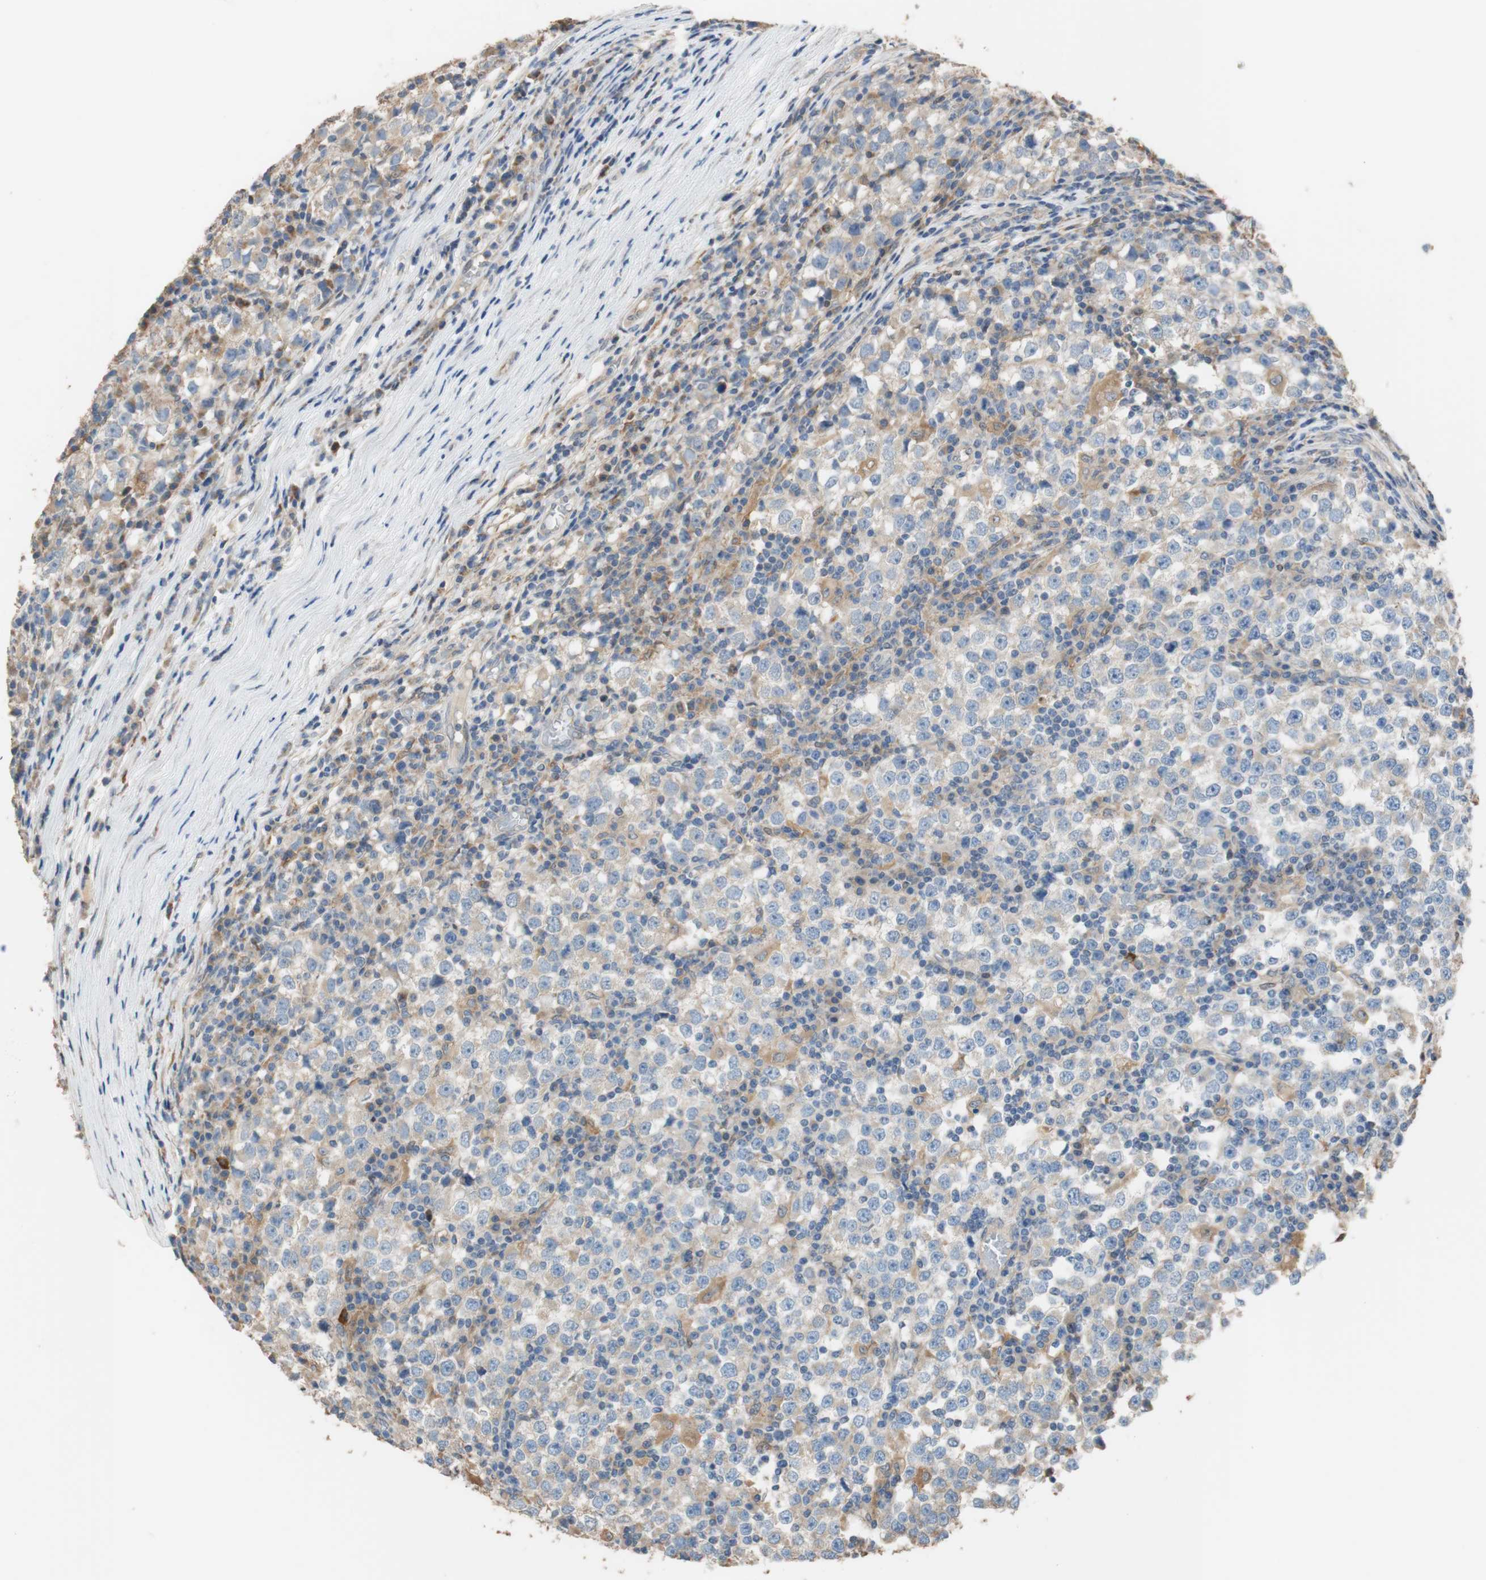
{"staining": {"intensity": "moderate", "quantity": "25%-75%", "location": "cytoplasmic/membranous"}, "tissue": "testis cancer", "cell_type": "Tumor cells", "image_type": "cancer", "snomed": [{"axis": "morphology", "description": "Seminoma, NOS"}, {"axis": "topography", "description": "Testis"}], "caption": "DAB immunohistochemical staining of human testis seminoma displays moderate cytoplasmic/membranous protein expression in approximately 25%-75% of tumor cells. The staining is performed using DAB (3,3'-diaminobenzidine) brown chromogen to label protein expression. The nuclei are counter-stained blue using hematoxylin.", "gene": "ALDH1A2", "patient": {"sex": "male", "age": 65}}